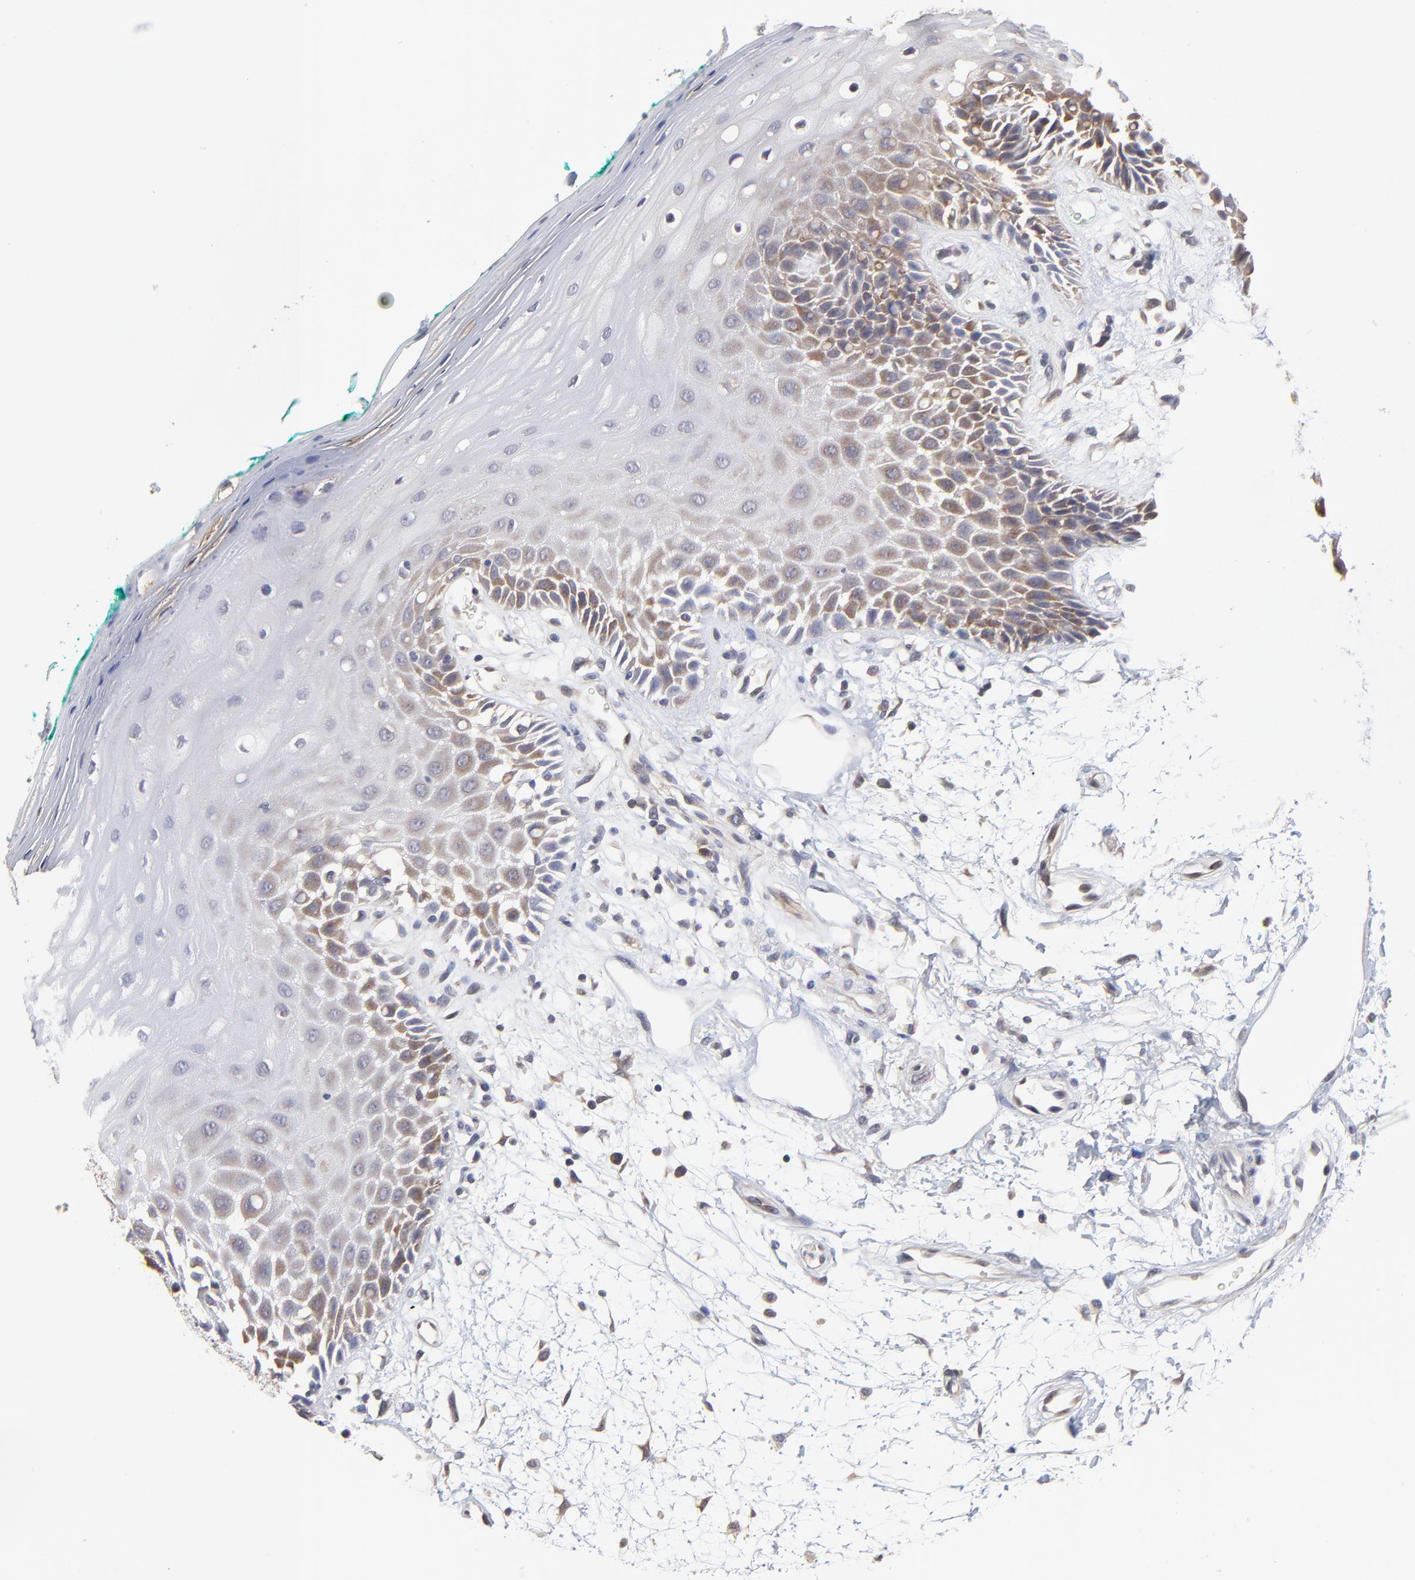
{"staining": {"intensity": "weak", "quantity": "<25%", "location": "cytoplasmic/membranous"}, "tissue": "oral mucosa", "cell_type": "Squamous epithelial cells", "image_type": "normal", "snomed": [{"axis": "morphology", "description": "Normal tissue, NOS"}, {"axis": "morphology", "description": "Squamous cell carcinoma, NOS"}, {"axis": "topography", "description": "Skeletal muscle"}, {"axis": "topography", "description": "Oral tissue"}, {"axis": "topography", "description": "Head-Neck"}], "caption": "DAB immunohistochemical staining of benign oral mucosa reveals no significant expression in squamous epithelial cells.", "gene": "CCT2", "patient": {"sex": "female", "age": 84}}